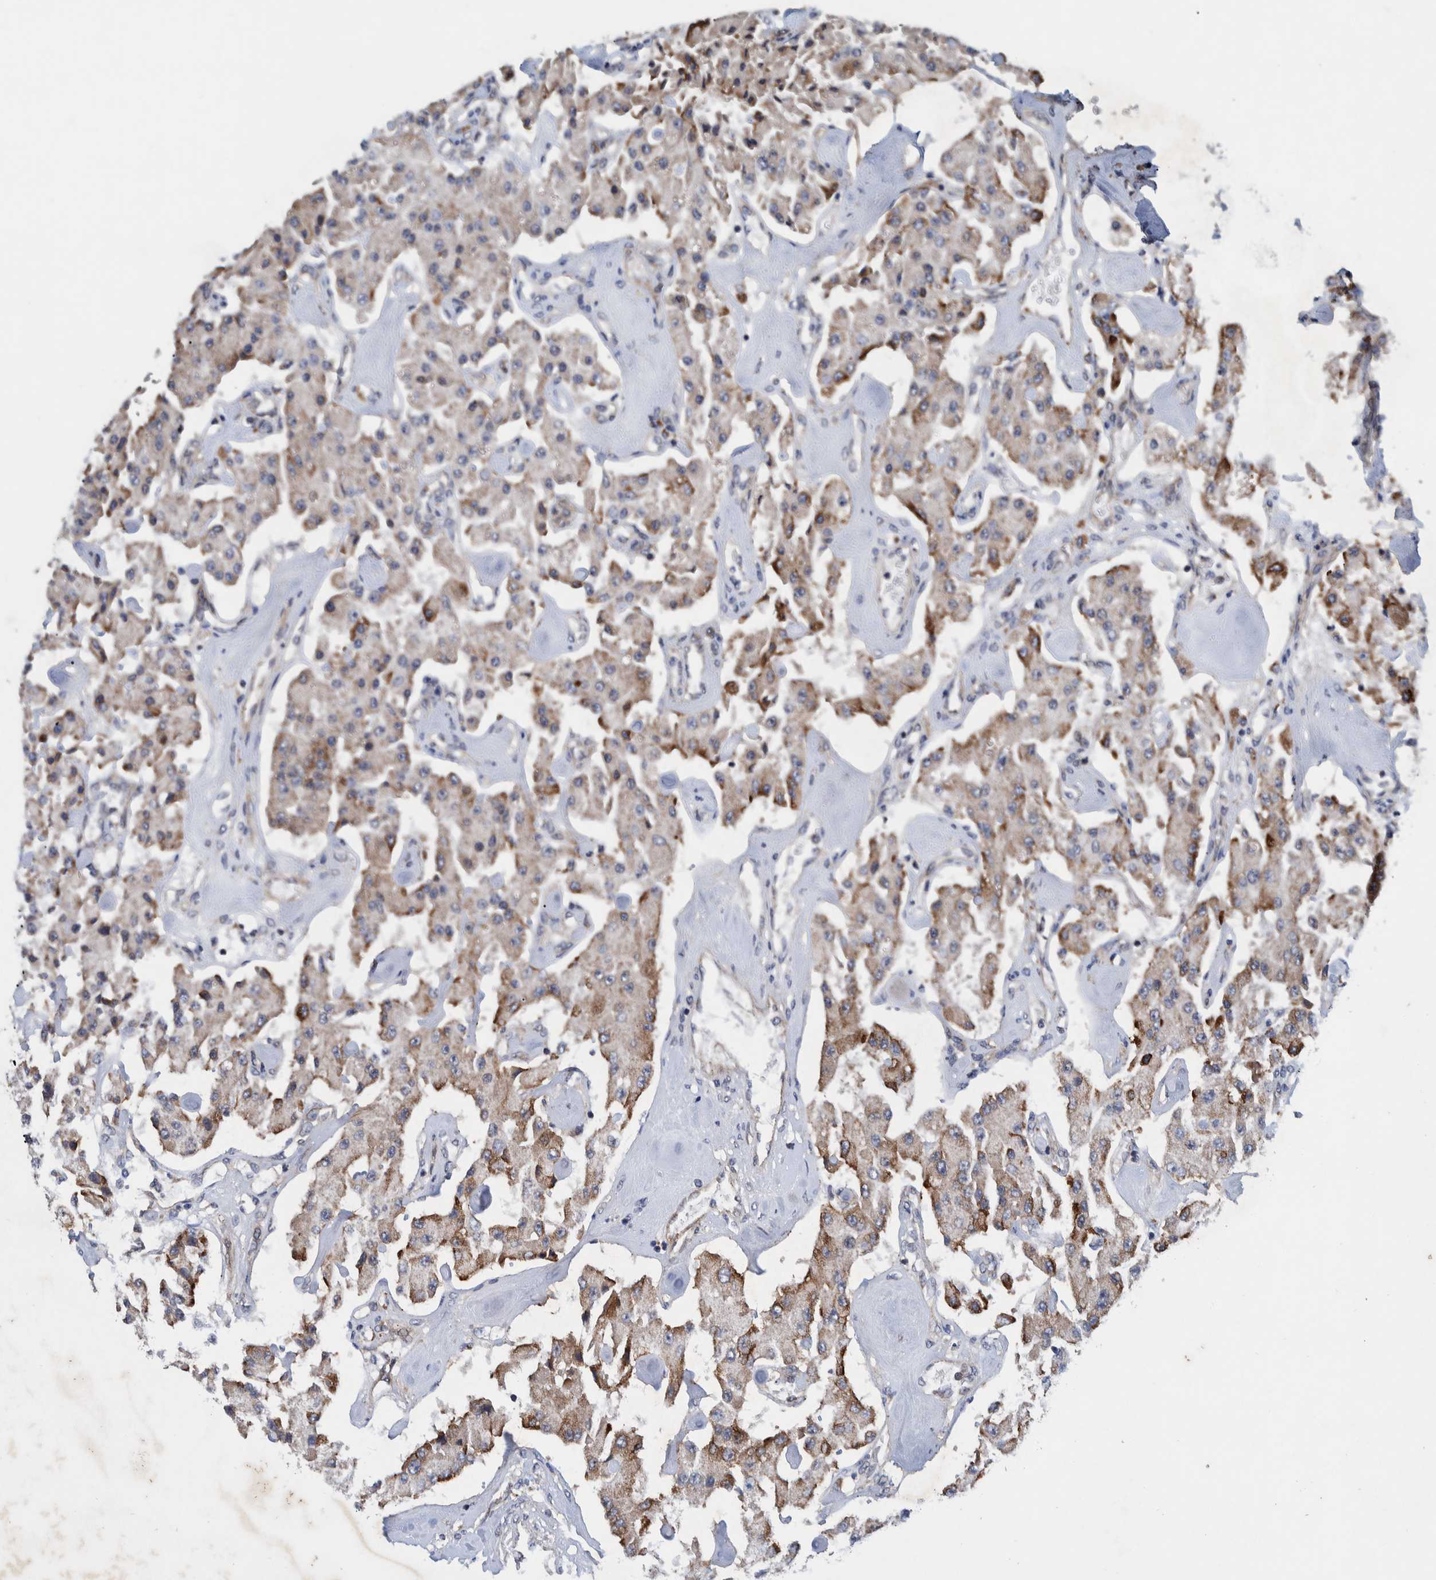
{"staining": {"intensity": "moderate", "quantity": ">75%", "location": "cytoplasmic/membranous"}, "tissue": "carcinoid", "cell_type": "Tumor cells", "image_type": "cancer", "snomed": [{"axis": "morphology", "description": "Carcinoid, malignant, NOS"}, {"axis": "topography", "description": "Pancreas"}], "caption": "Immunohistochemical staining of carcinoid demonstrates moderate cytoplasmic/membranous protein positivity in about >75% of tumor cells.", "gene": "ITIH3", "patient": {"sex": "male", "age": 41}}